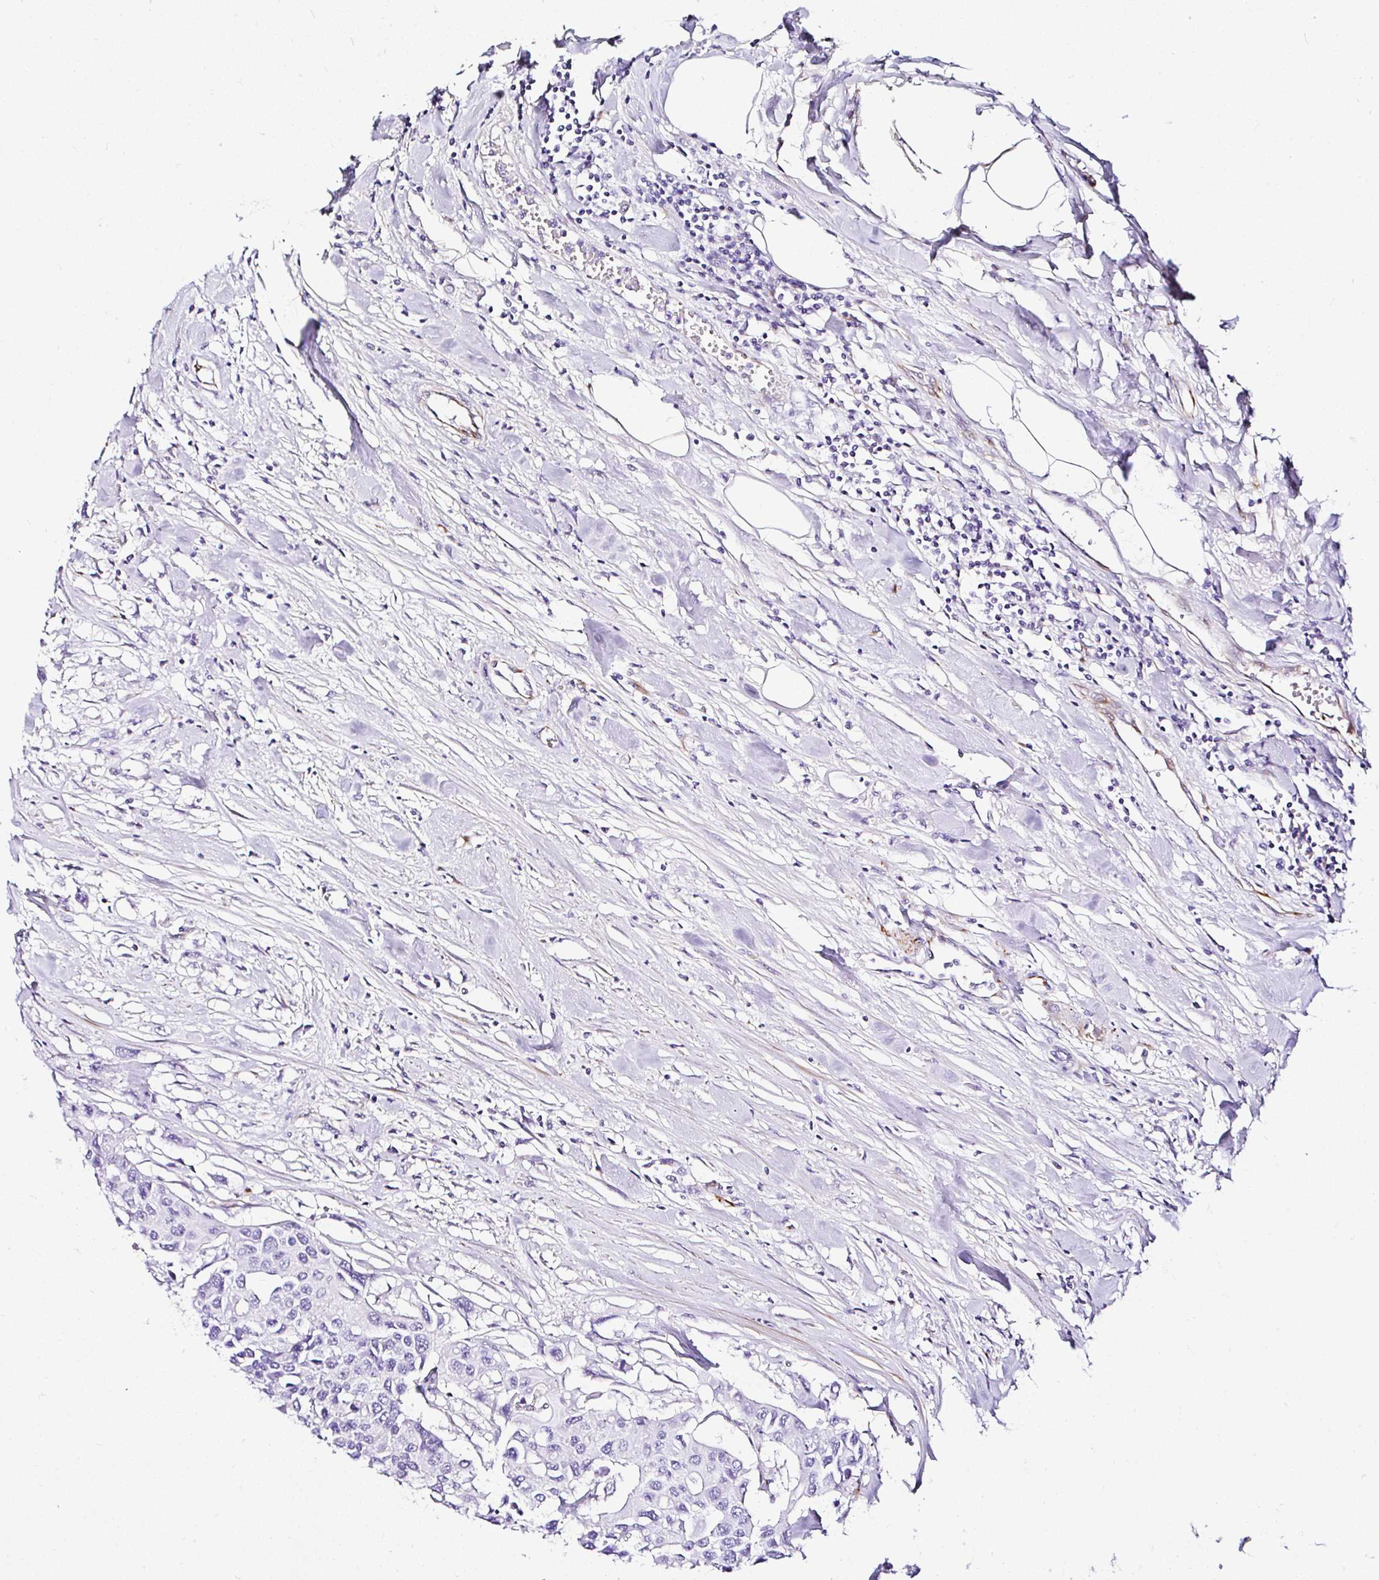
{"staining": {"intensity": "negative", "quantity": "none", "location": "none"}, "tissue": "colorectal cancer", "cell_type": "Tumor cells", "image_type": "cancer", "snomed": [{"axis": "morphology", "description": "Adenocarcinoma, NOS"}, {"axis": "topography", "description": "Colon"}], "caption": "Protein analysis of adenocarcinoma (colorectal) reveals no significant staining in tumor cells.", "gene": "DEPDC5", "patient": {"sex": "male", "age": 77}}